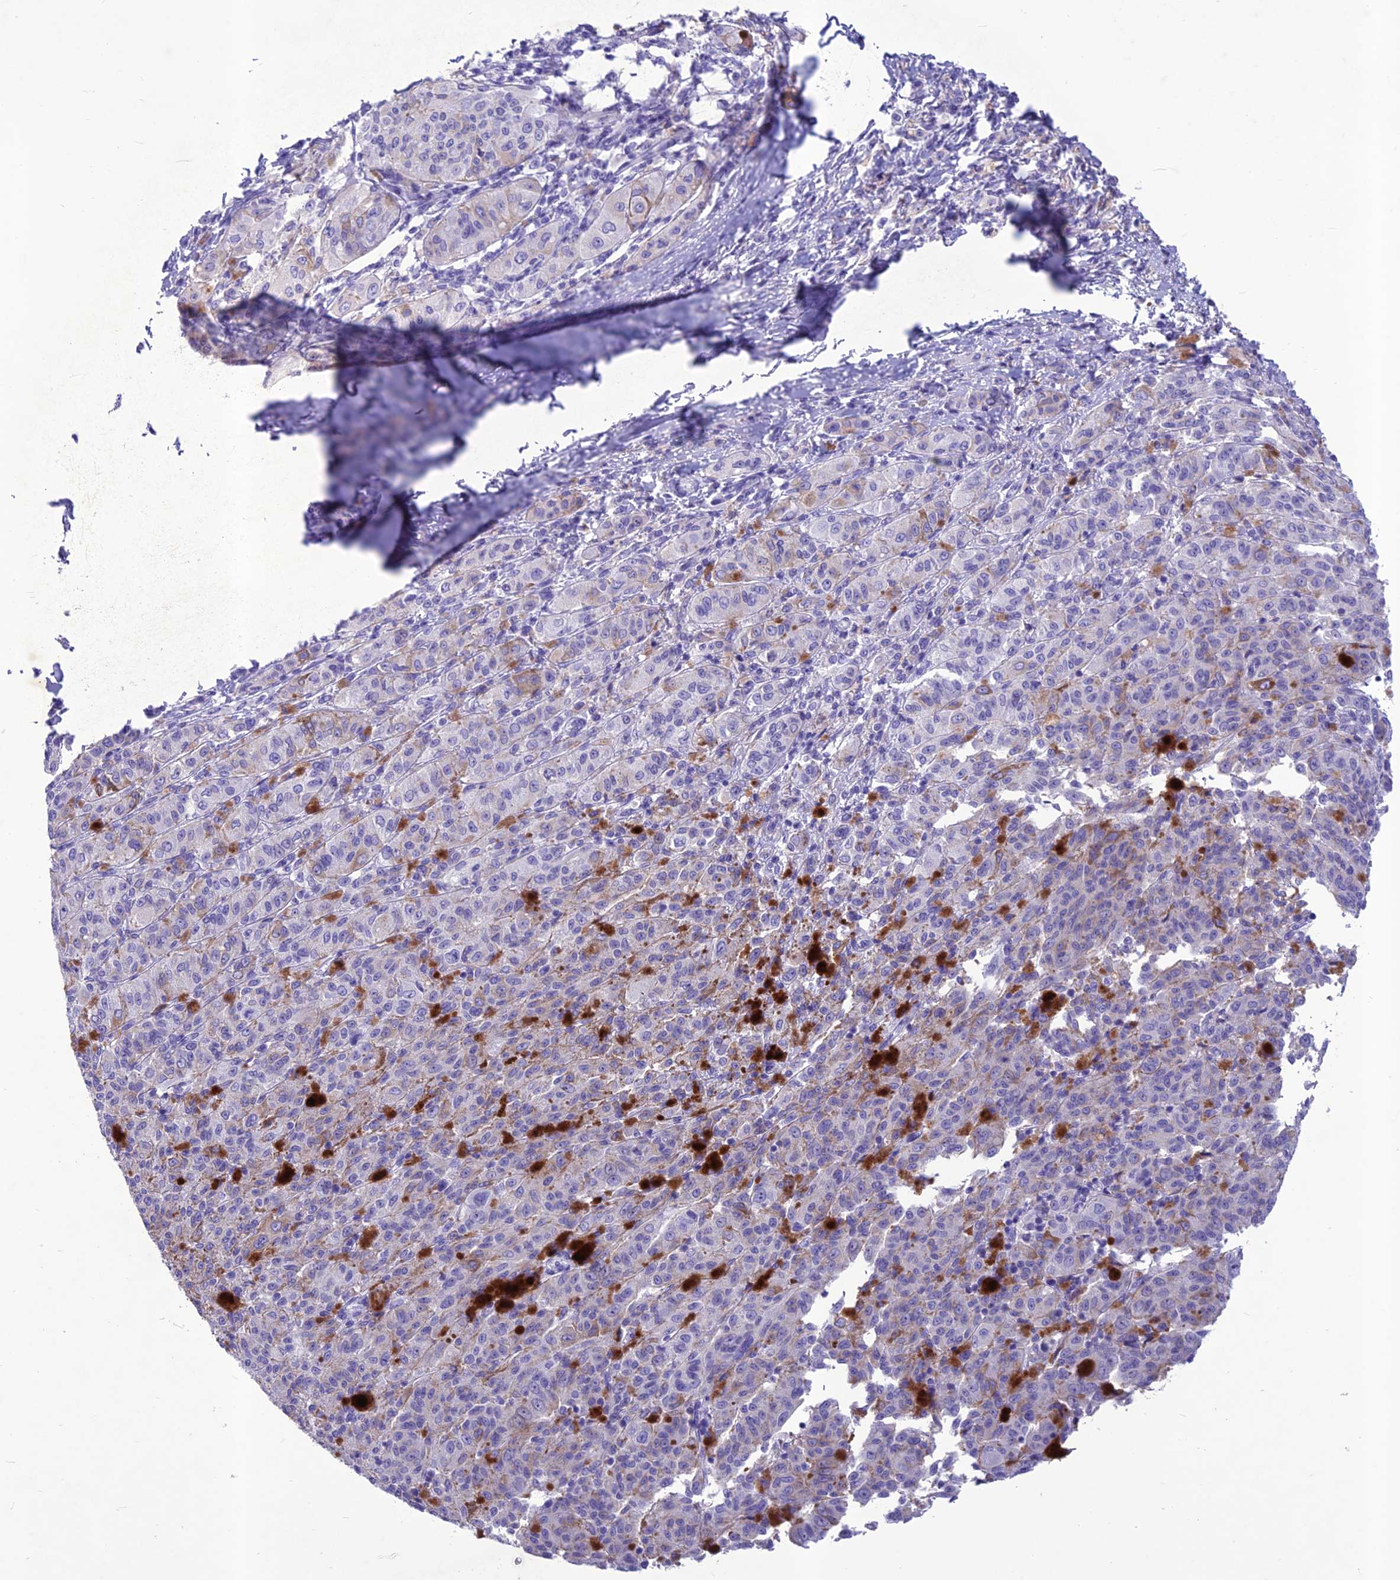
{"staining": {"intensity": "weak", "quantity": "25%-75%", "location": "cytoplasmic/membranous"}, "tissue": "melanoma", "cell_type": "Tumor cells", "image_type": "cancer", "snomed": [{"axis": "morphology", "description": "Malignant melanoma, NOS"}, {"axis": "topography", "description": "Skin"}], "caption": "Immunohistochemistry of melanoma demonstrates low levels of weak cytoplasmic/membranous positivity in approximately 25%-75% of tumor cells.", "gene": "IFT172", "patient": {"sex": "female", "age": 52}}